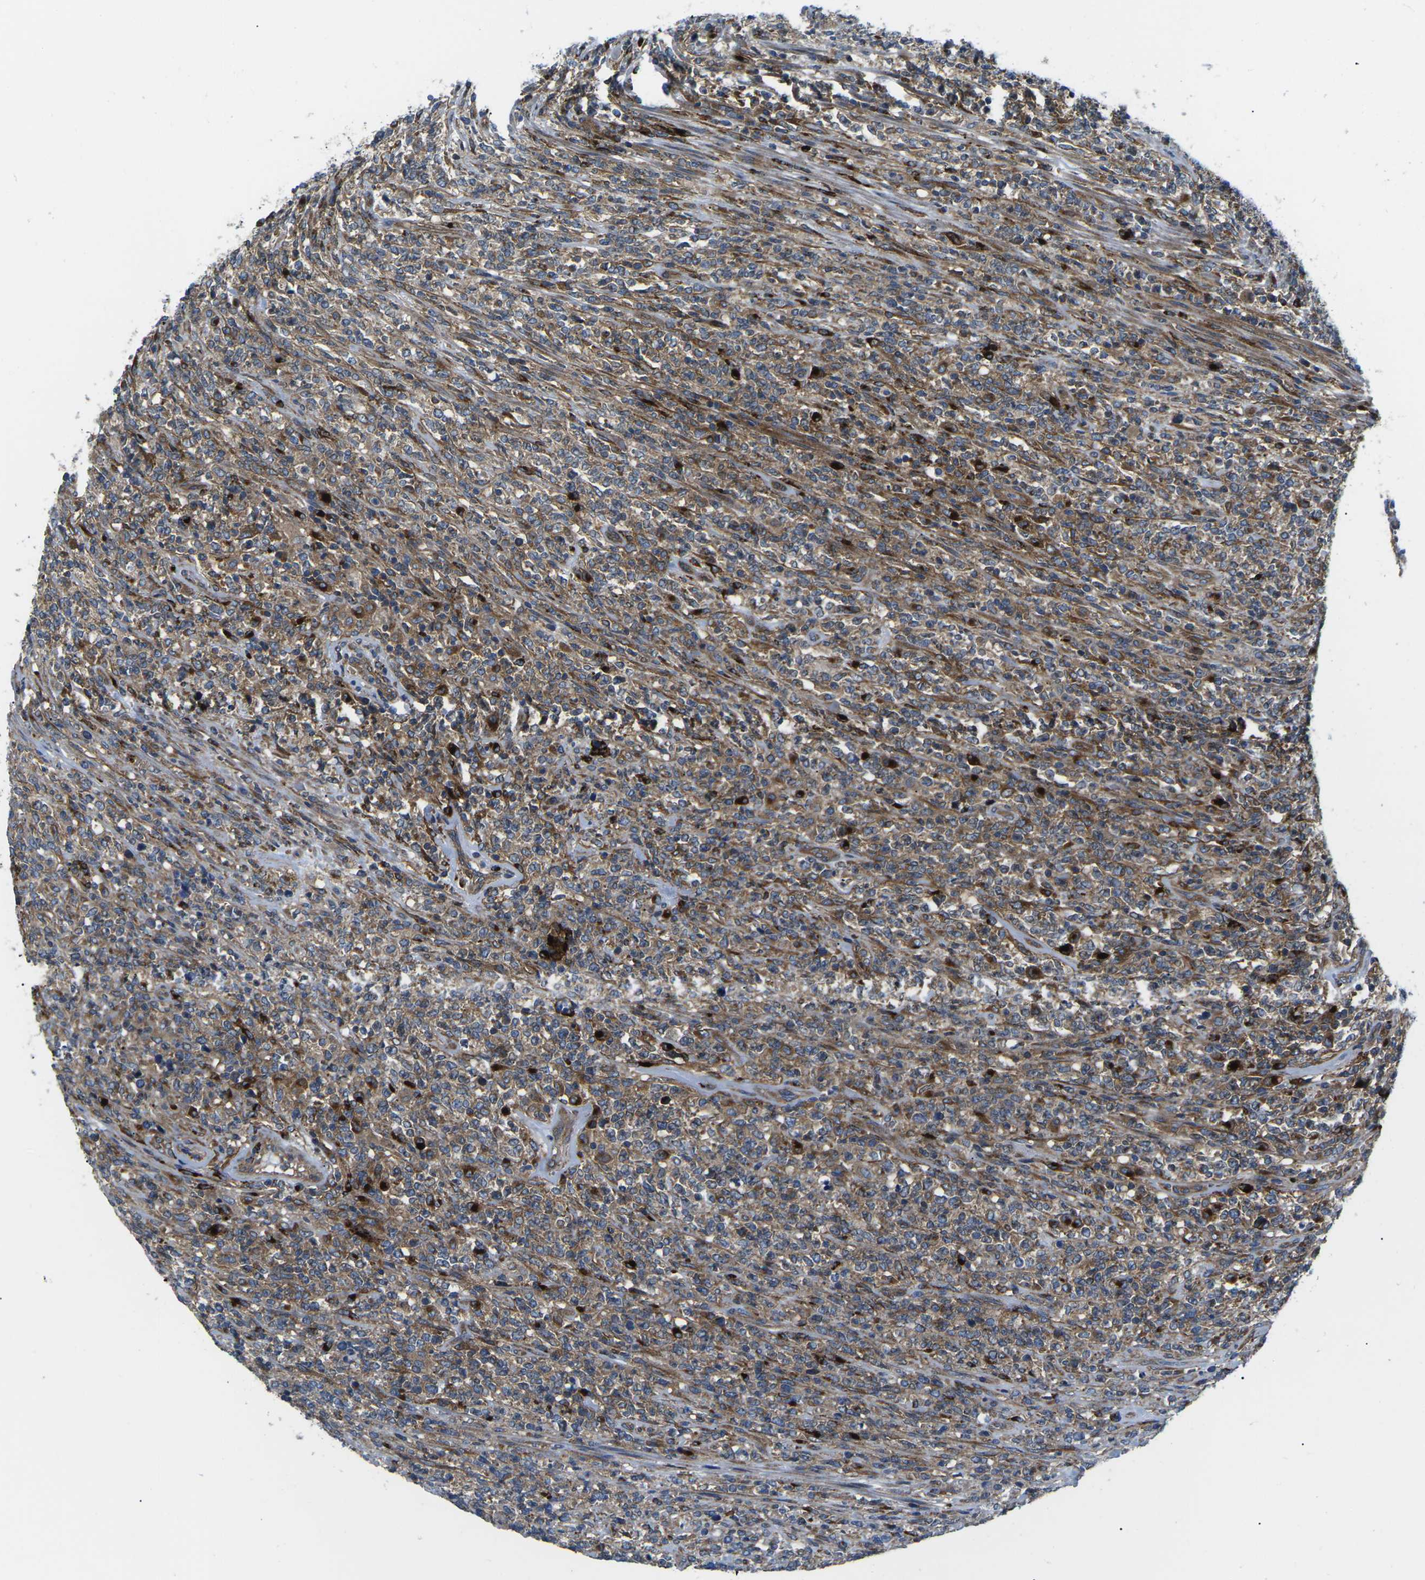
{"staining": {"intensity": "moderate", "quantity": "25%-75%", "location": "cytoplasmic/membranous"}, "tissue": "lymphoma", "cell_type": "Tumor cells", "image_type": "cancer", "snomed": [{"axis": "morphology", "description": "Malignant lymphoma, non-Hodgkin's type, High grade"}, {"axis": "topography", "description": "Soft tissue"}], "caption": "This histopathology image displays lymphoma stained with IHC to label a protein in brown. The cytoplasmic/membranous of tumor cells show moderate positivity for the protein. Nuclei are counter-stained blue.", "gene": "DLG1", "patient": {"sex": "male", "age": 18}}